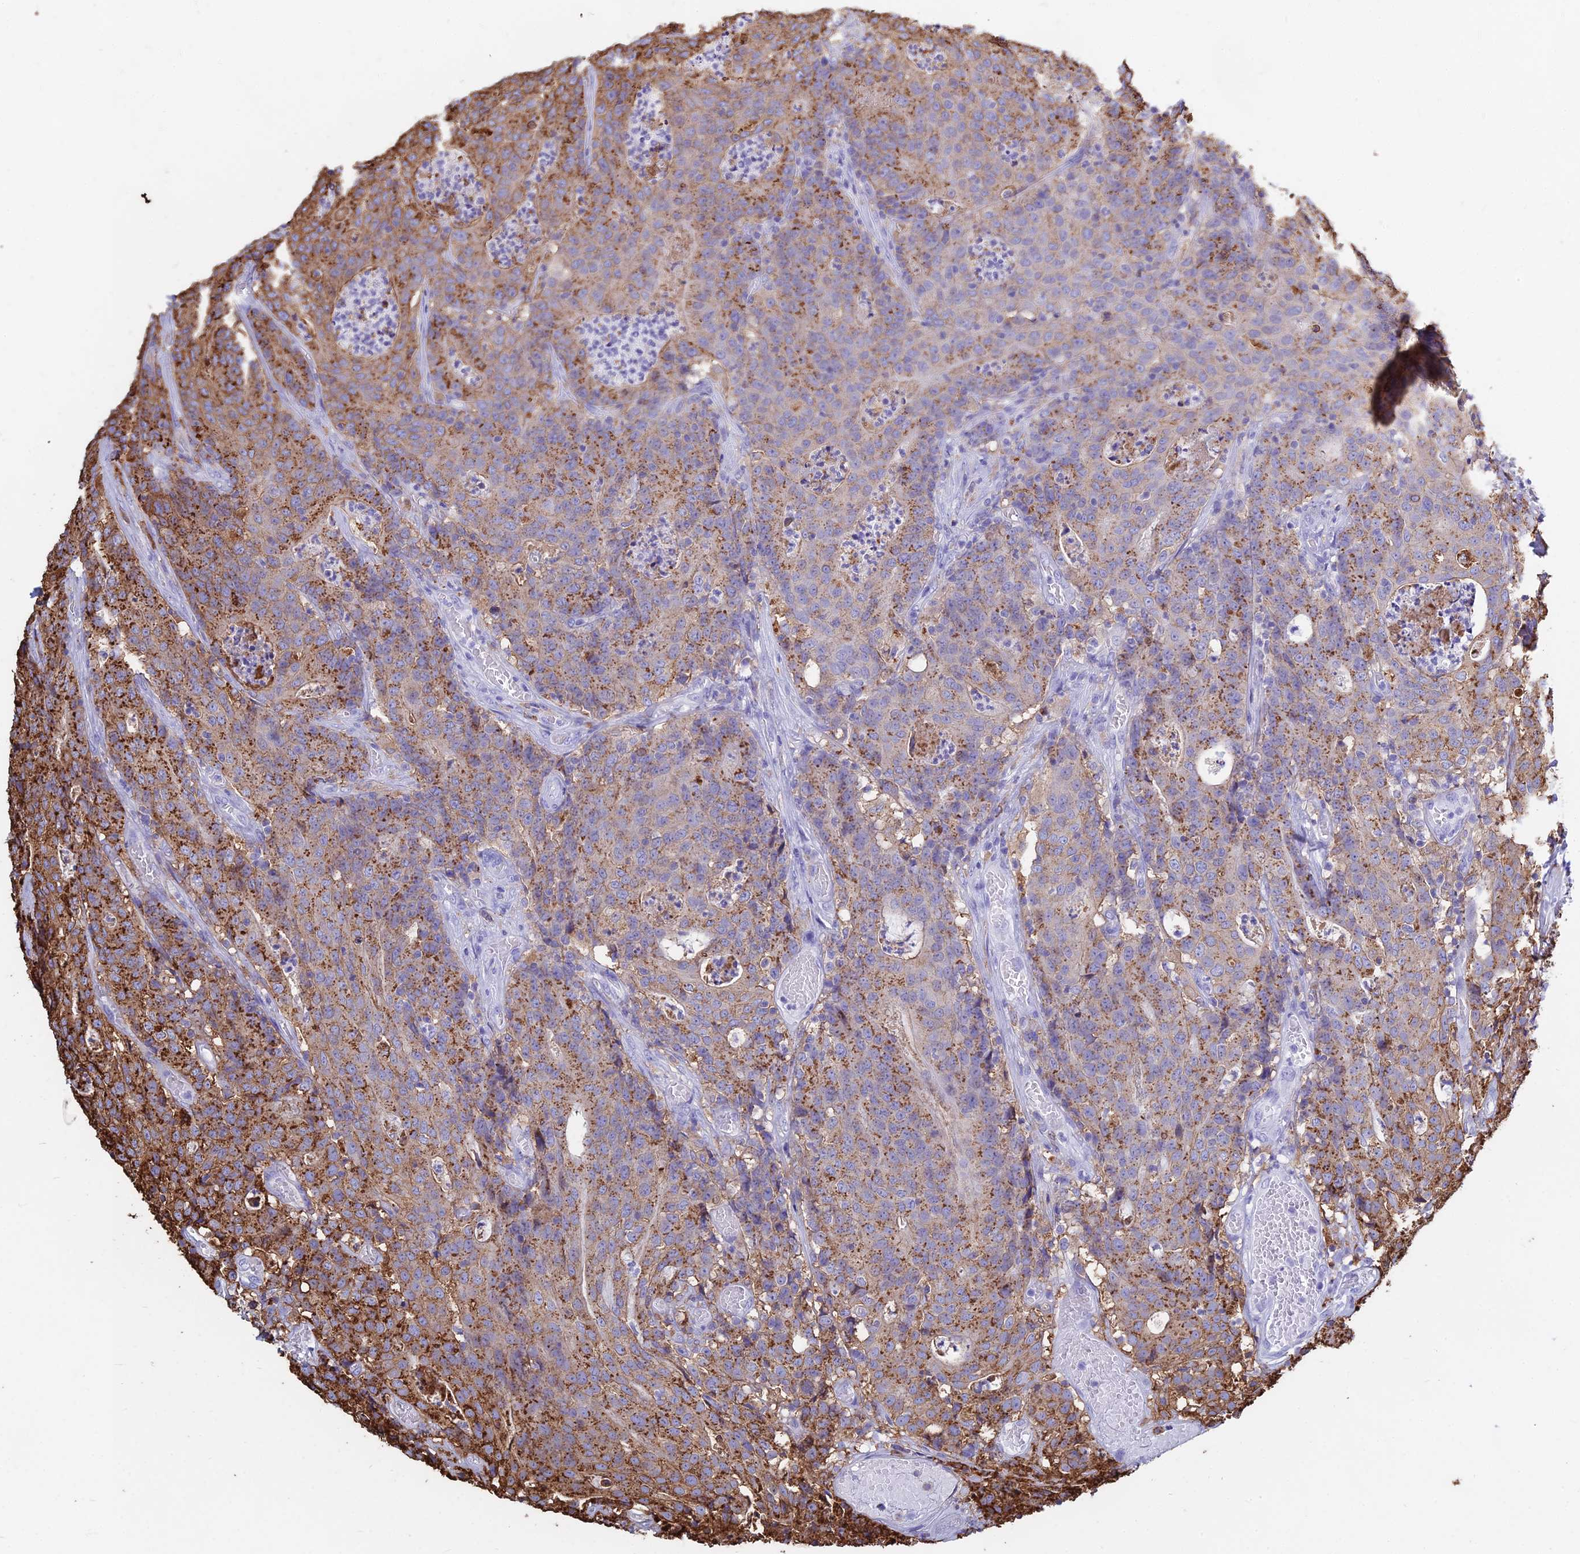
{"staining": {"intensity": "moderate", "quantity": ">75%", "location": "cytoplasmic/membranous"}, "tissue": "colorectal cancer", "cell_type": "Tumor cells", "image_type": "cancer", "snomed": [{"axis": "morphology", "description": "Adenocarcinoma, NOS"}, {"axis": "topography", "description": "Colon"}], "caption": "DAB immunohistochemical staining of human colorectal cancer (adenocarcinoma) demonstrates moderate cytoplasmic/membranous protein expression in approximately >75% of tumor cells.", "gene": "HLA-DRB1", "patient": {"sex": "male", "age": 83}}